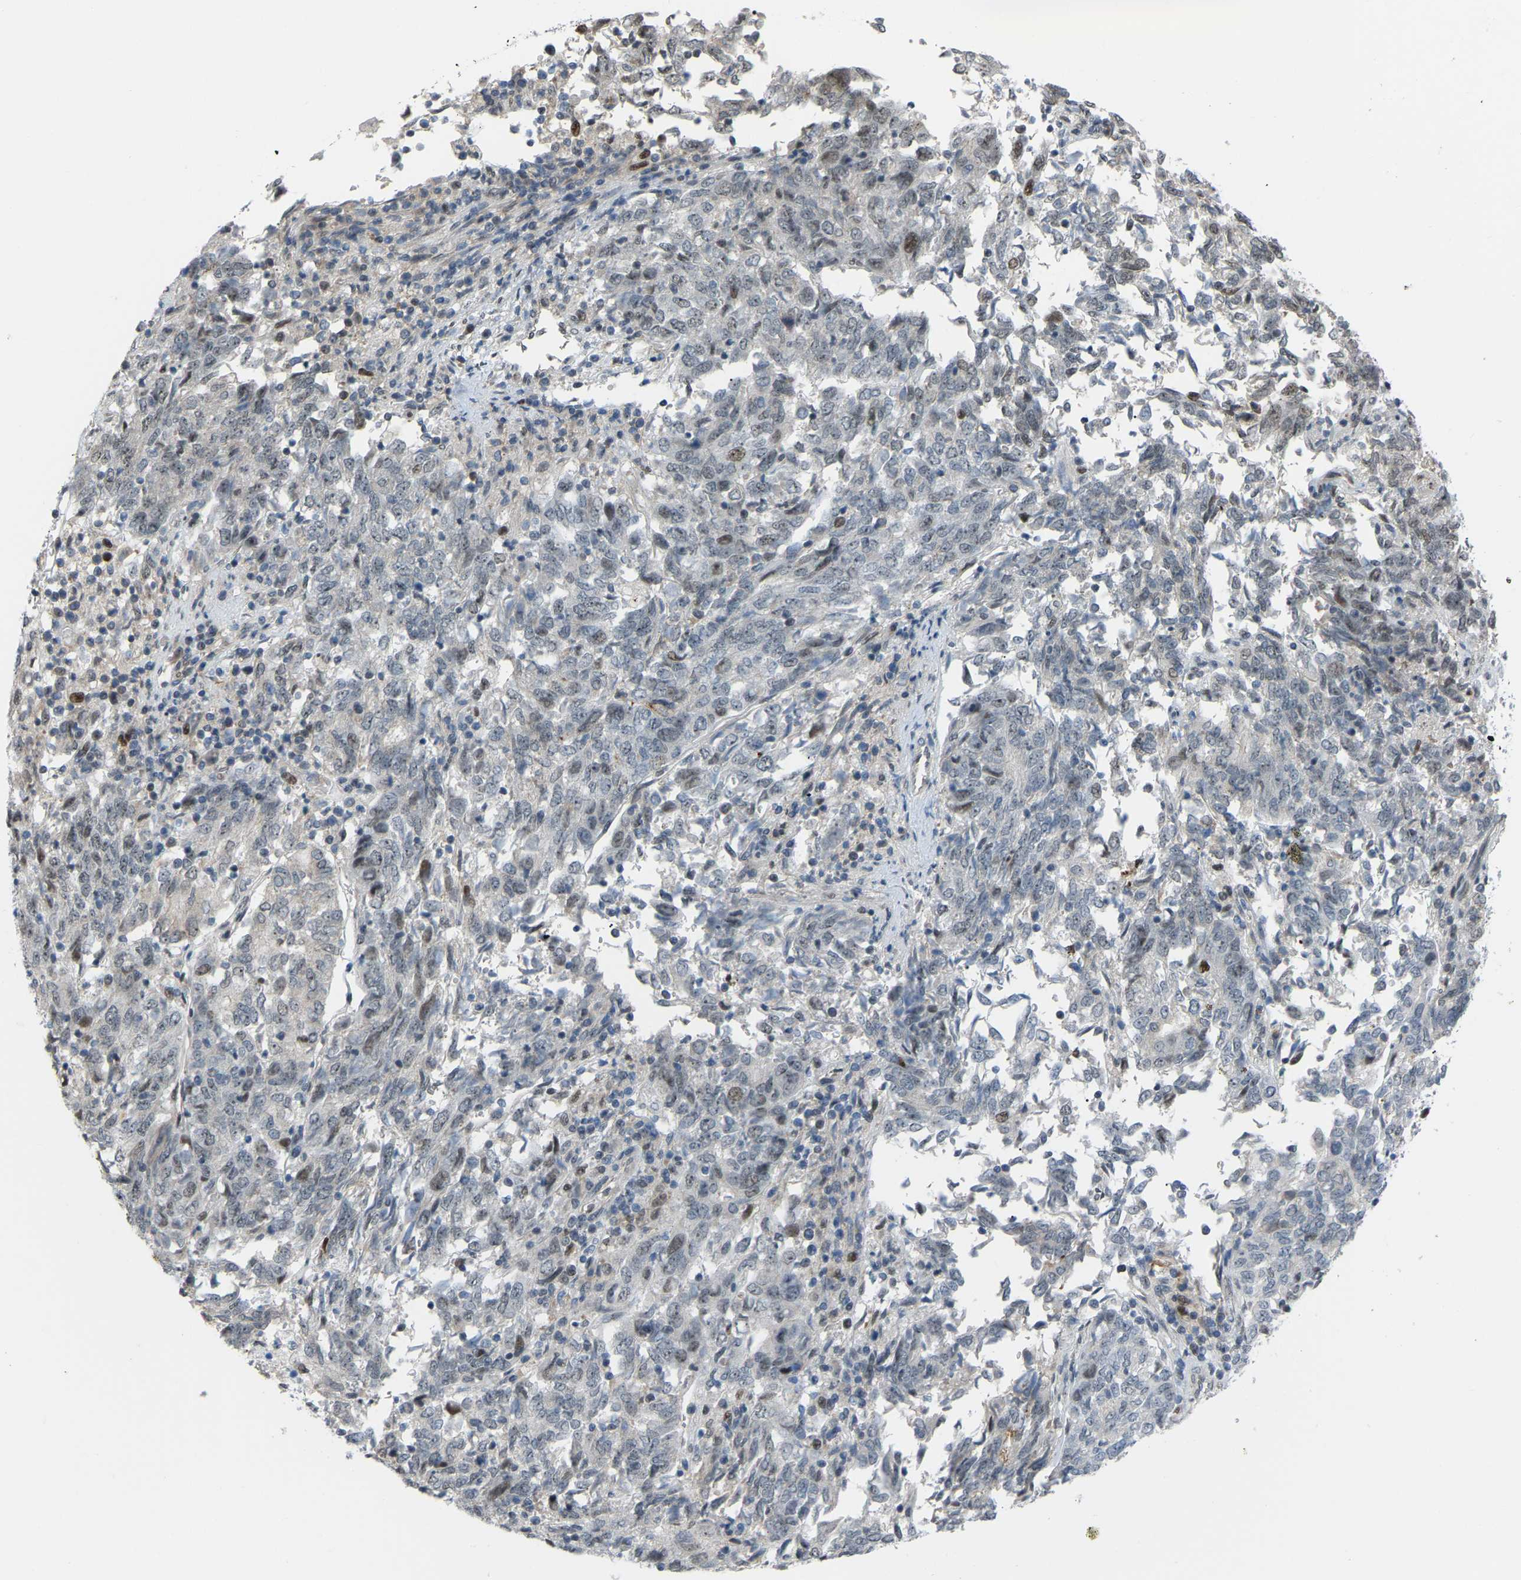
{"staining": {"intensity": "negative", "quantity": "none", "location": "none"}, "tissue": "endometrial cancer", "cell_type": "Tumor cells", "image_type": "cancer", "snomed": [{"axis": "morphology", "description": "Adenocarcinoma, NOS"}, {"axis": "topography", "description": "Endometrium"}], "caption": "Micrograph shows no significant protein expression in tumor cells of endometrial cancer (adenocarcinoma).", "gene": "CROT", "patient": {"sex": "female", "age": 80}}